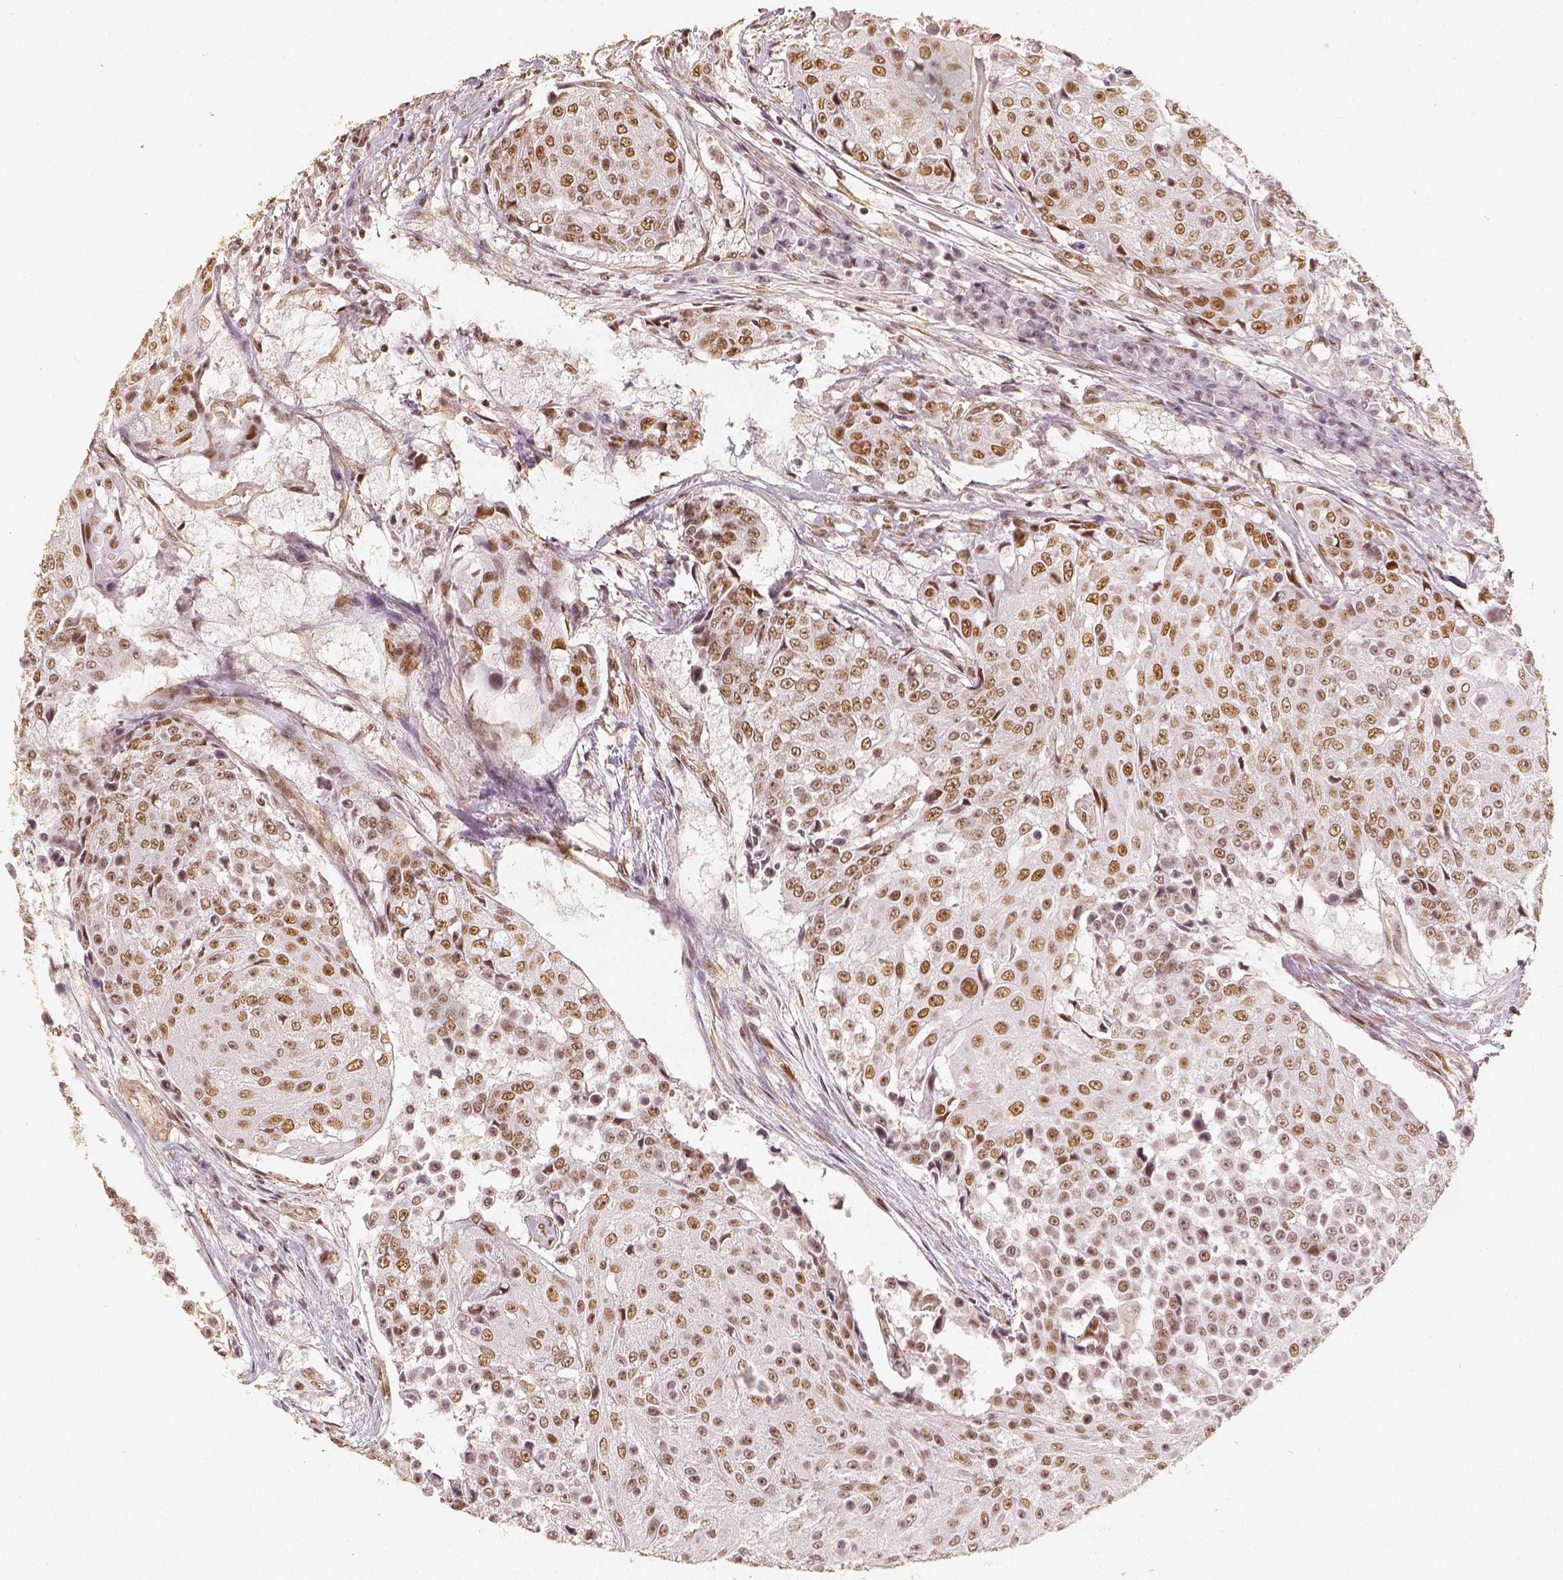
{"staining": {"intensity": "moderate", "quantity": ">75%", "location": "nuclear"}, "tissue": "urothelial cancer", "cell_type": "Tumor cells", "image_type": "cancer", "snomed": [{"axis": "morphology", "description": "Urothelial carcinoma, High grade"}, {"axis": "topography", "description": "Urinary bladder"}], "caption": "The image reveals a brown stain indicating the presence of a protein in the nuclear of tumor cells in urothelial cancer.", "gene": "HDAC1", "patient": {"sex": "female", "age": 63}}